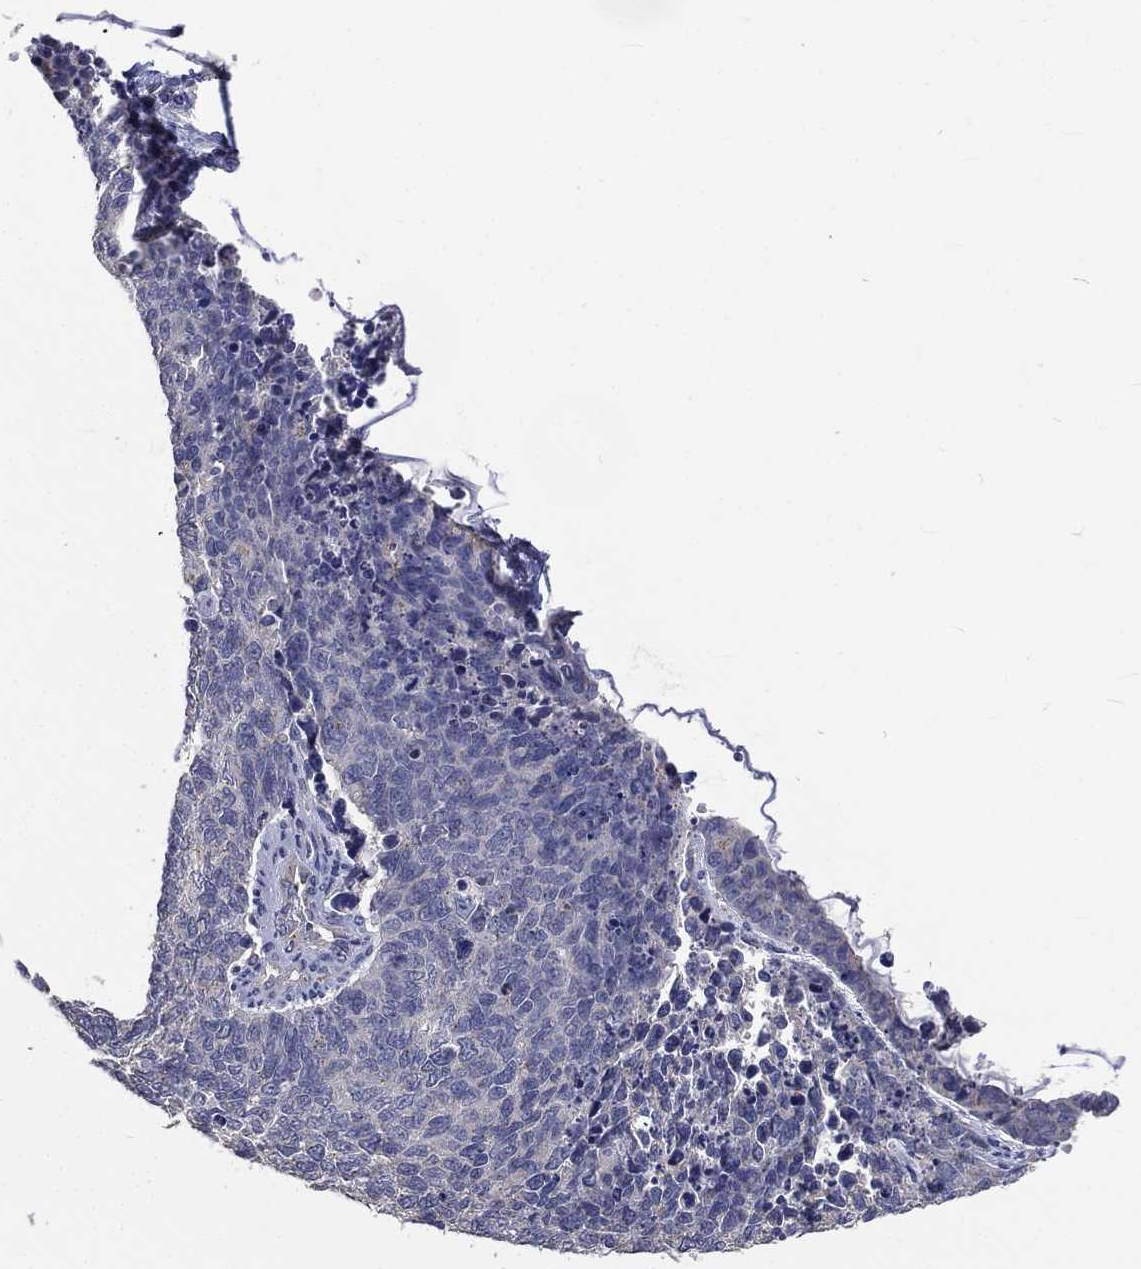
{"staining": {"intensity": "negative", "quantity": "none", "location": "none"}, "tissue": "cervical cancer", "cell_type": "Tumor cells", "image_type": "cancer", "snomed": [{"axis": "morphology", "description": "Squamous cell carcinoma, NOS"}, {"axis": "topography", "description": "Cervix"}], "caption": "DAB immunohistochemical staining of human cervical cancer (squamous cell carcinoma) shows no significant staining in tumor cells. (Stains: DAB immunohistochemistry (IHC) with hematoxylin counter stain, Microscopy: brightfield microscopy at high magnification).", "gene": "CROCC", "patient": {"sex": "female", "age": 63}}